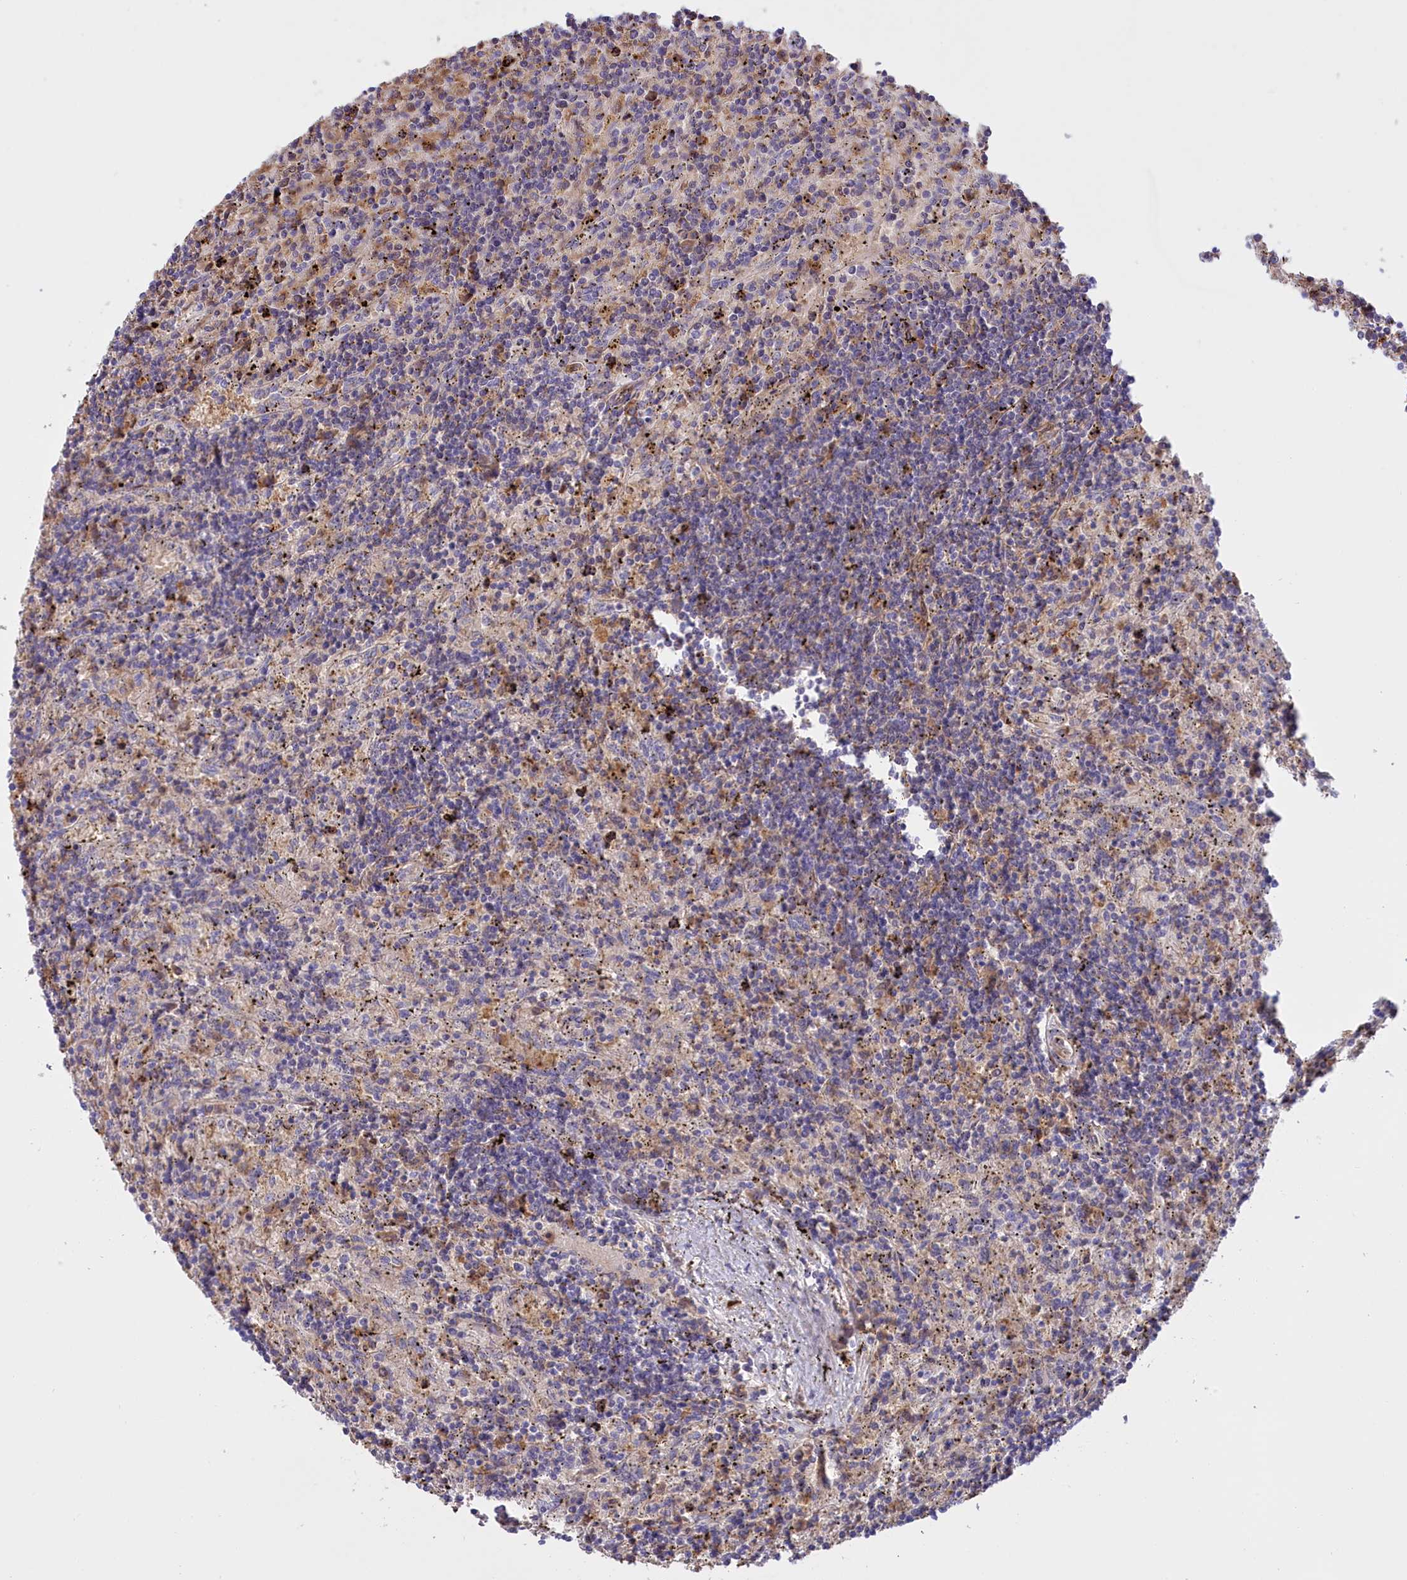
{"staining": {"intensity": "negative", "quantity": "none", "location": "none"}, "tissue": "lymphoma", "cell_type": "Tumor cells", "image_type": "cancer", "snomed": [{"axis": "morphology", "description": "Malignant lymphoma, non-Hodgkin's type, Low grade"}, {"axis": "topography", "description": "Spleen"}], "caption": "Immunohistochemistry (IHC) of malignant lymphoma, non-Hodgkin's type (low-grade) demonstrates no staining in tumor cells.", "gene": "FAM149B1", "patient": {"sex": "male", "age": 76}}